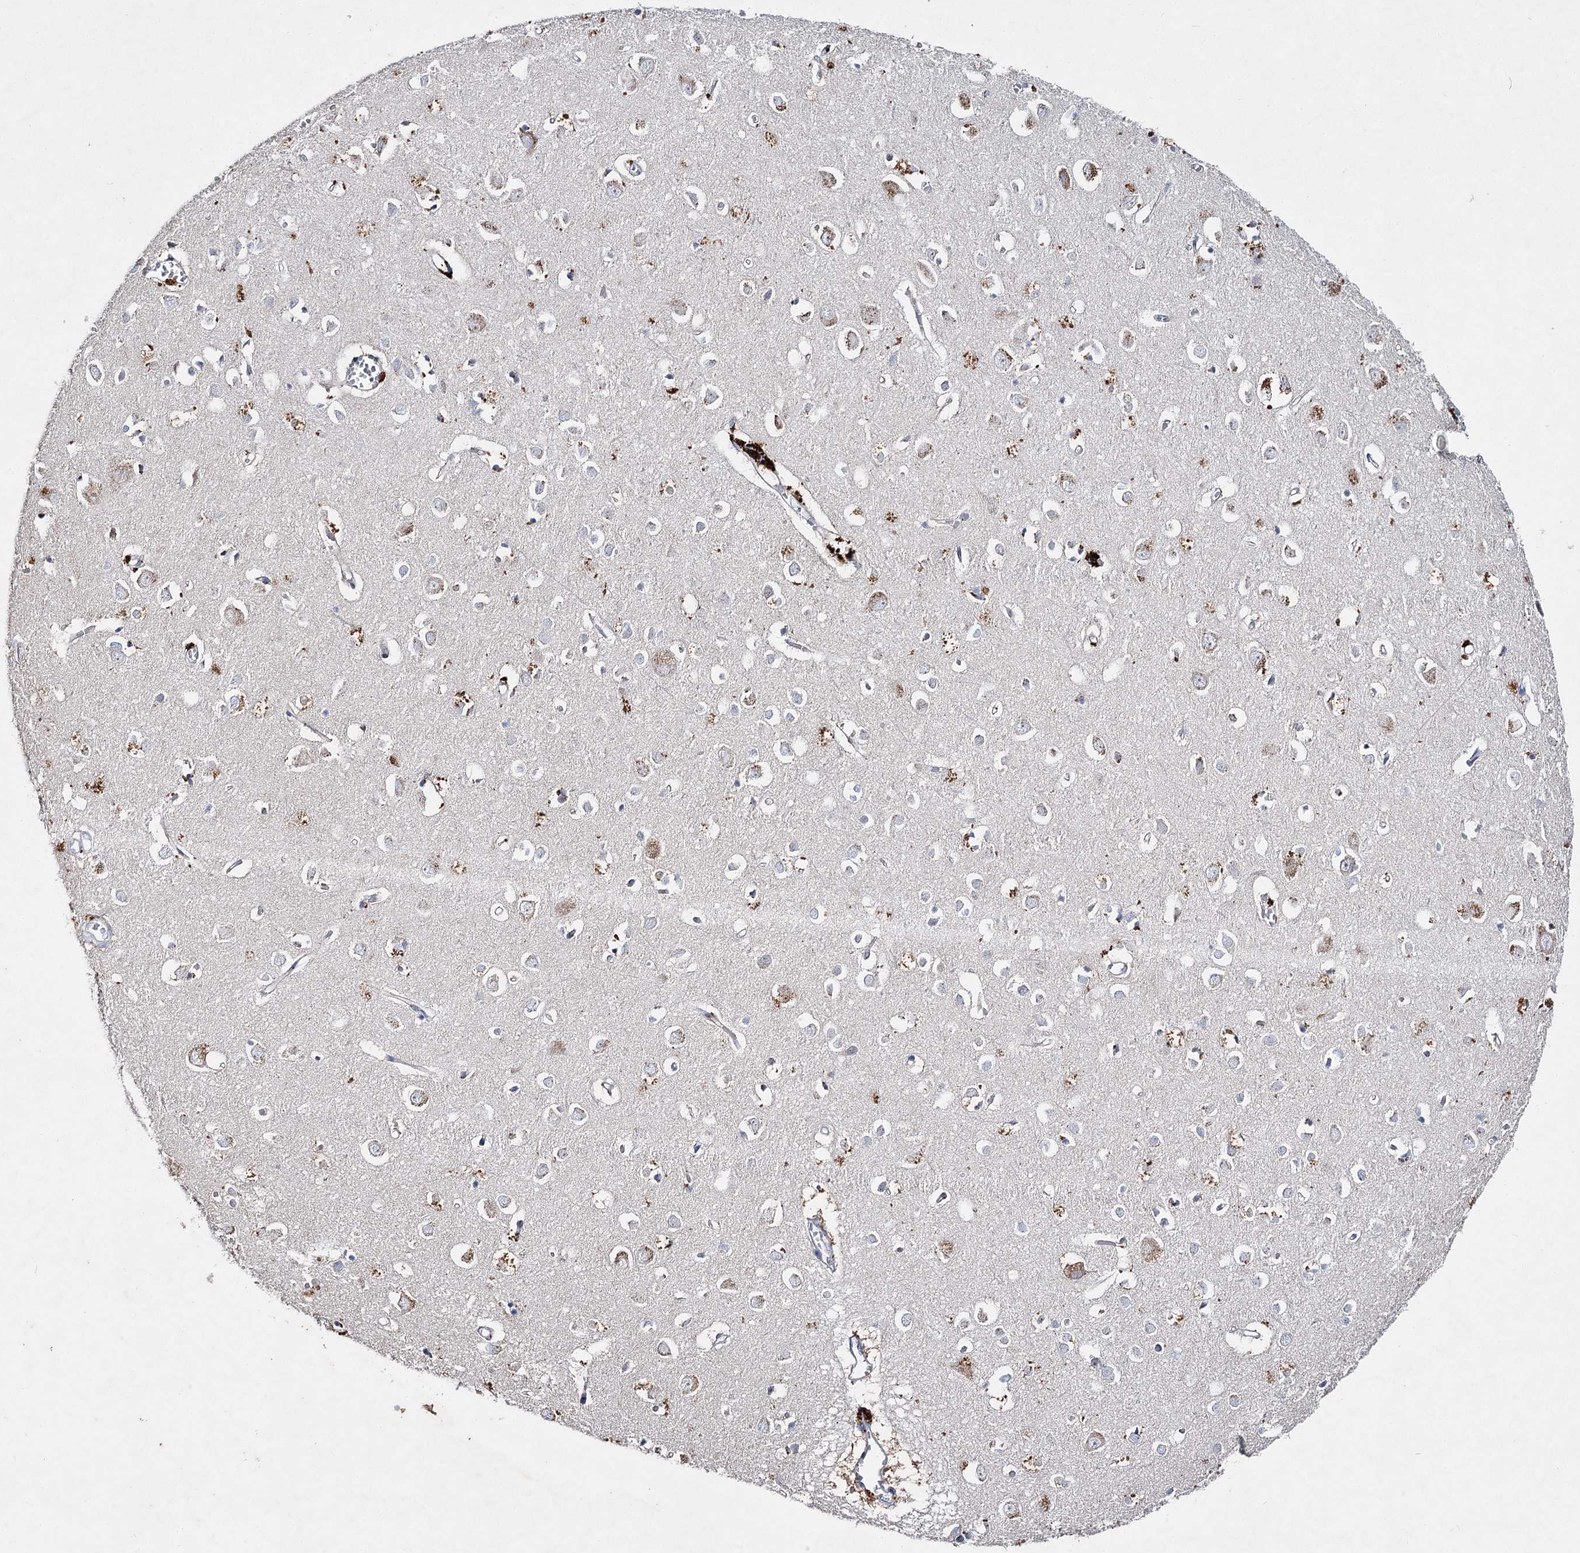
{"staining": {"intensity": "negative", "quantity": "none", "location": "none"}, "tissue": "cerebral cortex", "cell_type": "Endothelial cells", "image_type": "normal", "snomed": [{"axis": "morphology", "description": "Normal tissue, NOS"}, {"axis": "topography", "description": "Cerebral cortex"}], "caption": "DAB immunohistochemical staining of benign human cerebral cortex displays no significant staining in endothelial cells. Brightfield microscopy of immunohistochemistry stained with DAB (brown) and hematoxylin (blue), captured at high magnification.", "gene": "IL1RAP", "patient": {"sex": "female", "age": 64}}